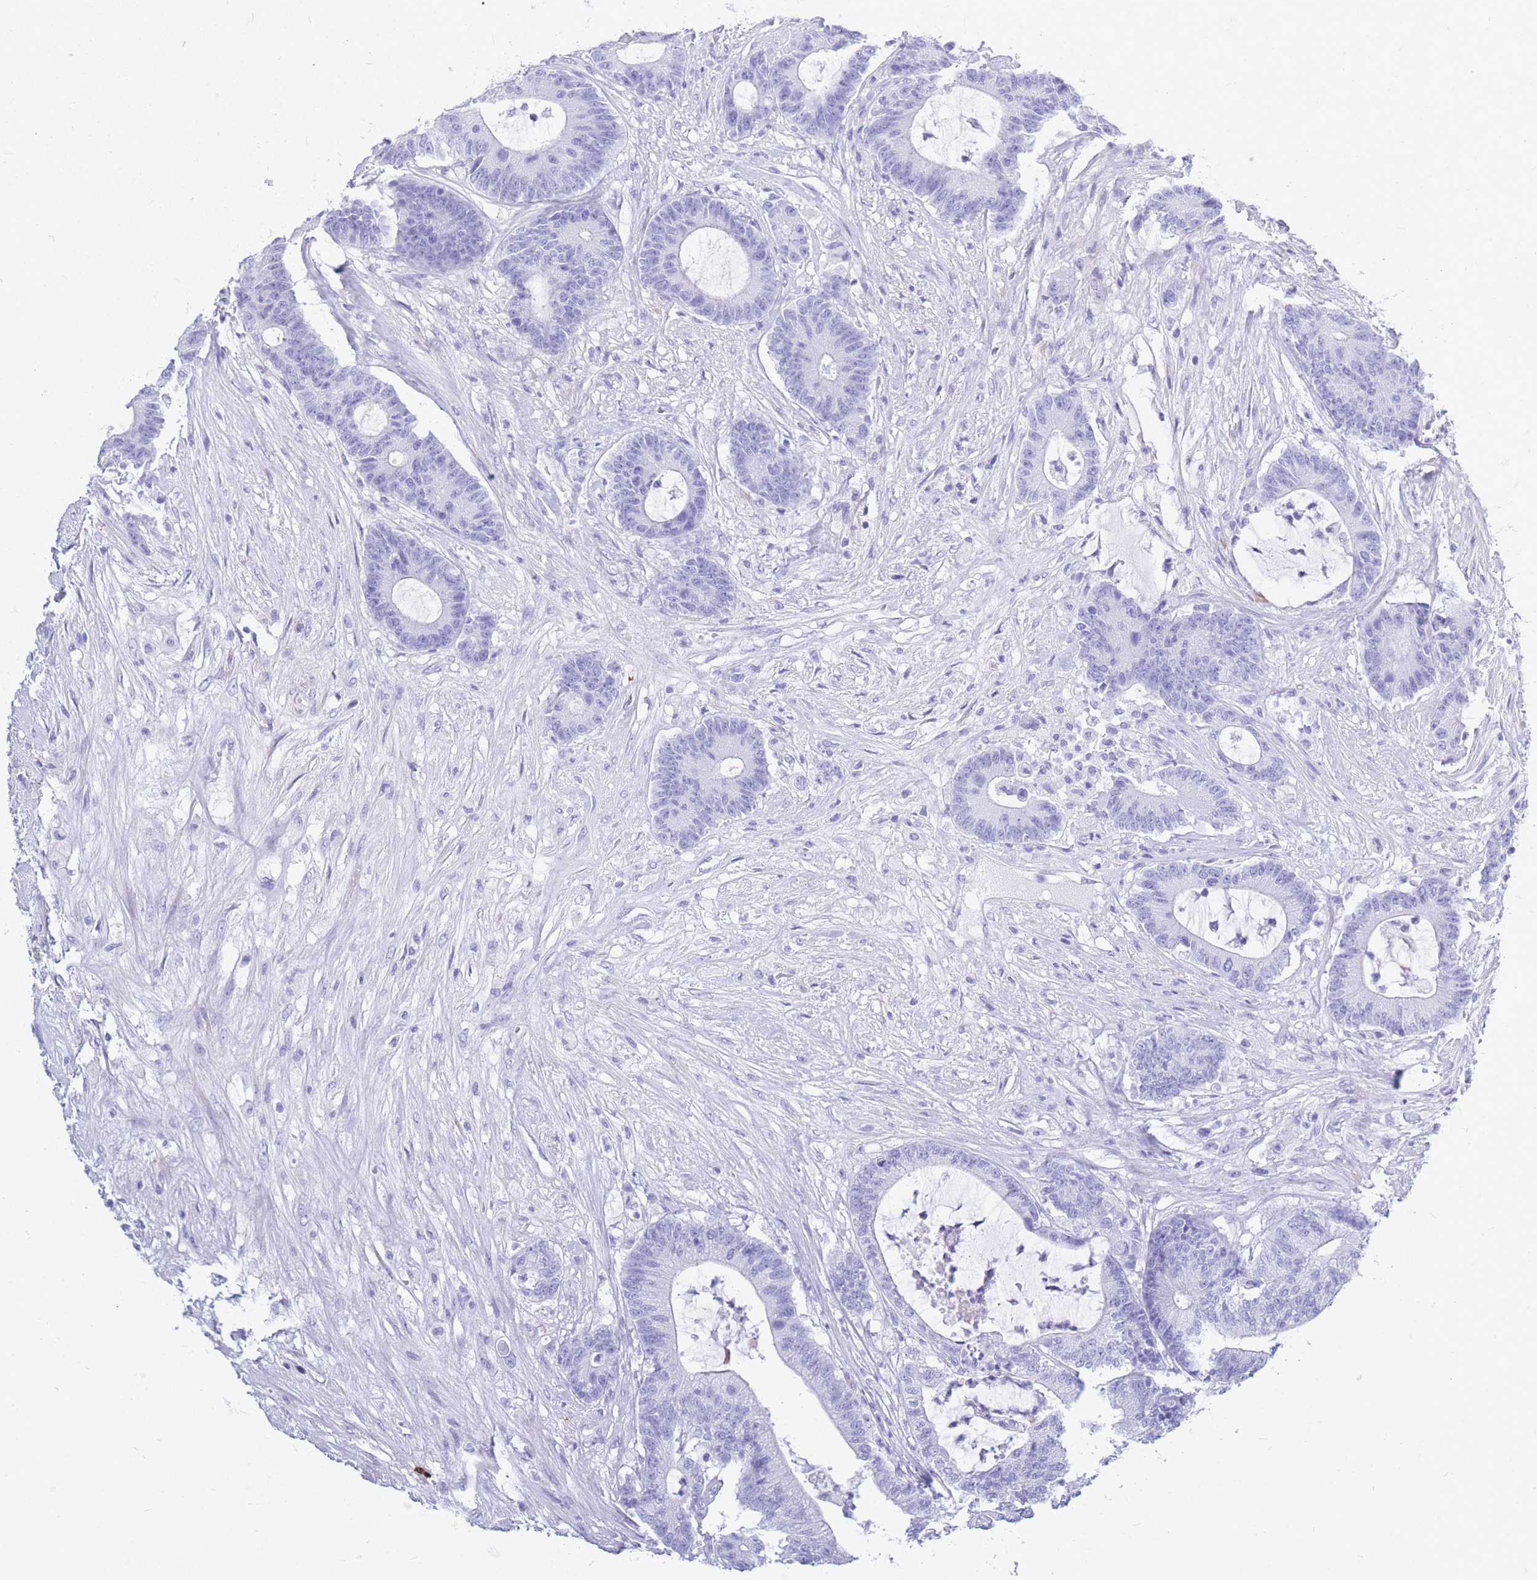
{"staining": {"intensity": "negative", "quantity": "none", "location": "none"}, "tissue": "colorectal cancer", "cell_type": "Tumor cells", "image_type": "cancer", "snomed": [{"axis": "morphology", "description": "Adenocarcinoma, NOS"}, {"axis": "topography", "description": "Colon"}], "caption": "High magnification brightfield microscopy of adenocarcinoma (colorectal) stained with DAB (brown) and counterstained with hematoxylin (blue): tumor cells show no significant staining.", "gene": "ZFP62", "patient": {"sex": "female", "age": 84}}